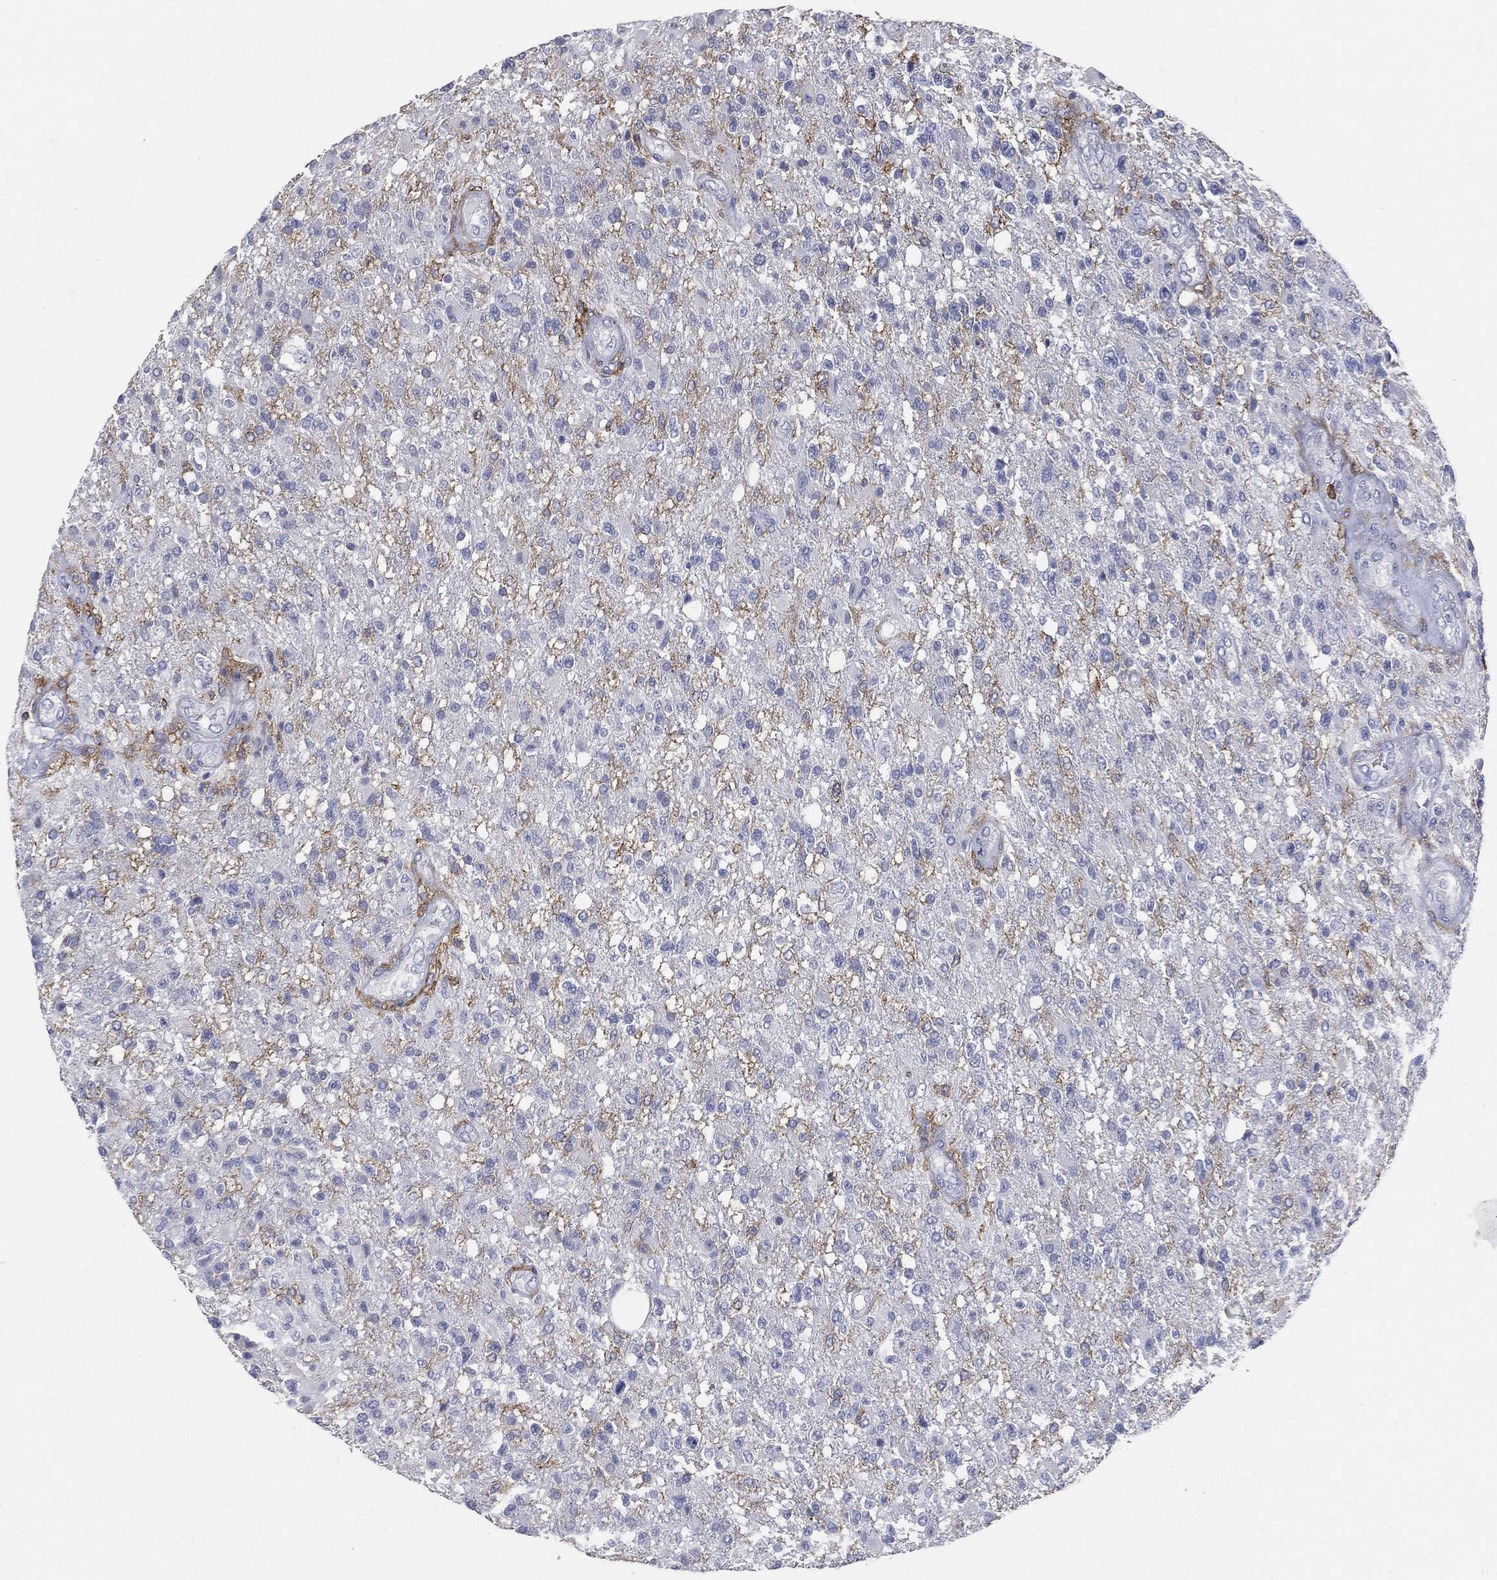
{"staining": {"intensity": "negative", "quantity": "none", "location": "none"}, "tissue": "glioma", "cell_type": "Tumor cells", "image_type": "cancer", "snomed": [{"axis": "morphology", "description": "Glioma, malignant, High grade"}, {"axis": "topography", "description": "Brain"}], "caption": "There is no significant positivity in tumor cells of malignant glioma (high-grade). Brightfield microscopy of immunohistochemistry (IHC) stained with DAB (brown) and hematoxylin (blue), captured at high magnification.", "gene": "CD33", "patient": {"sex": "male", "age": 56}}